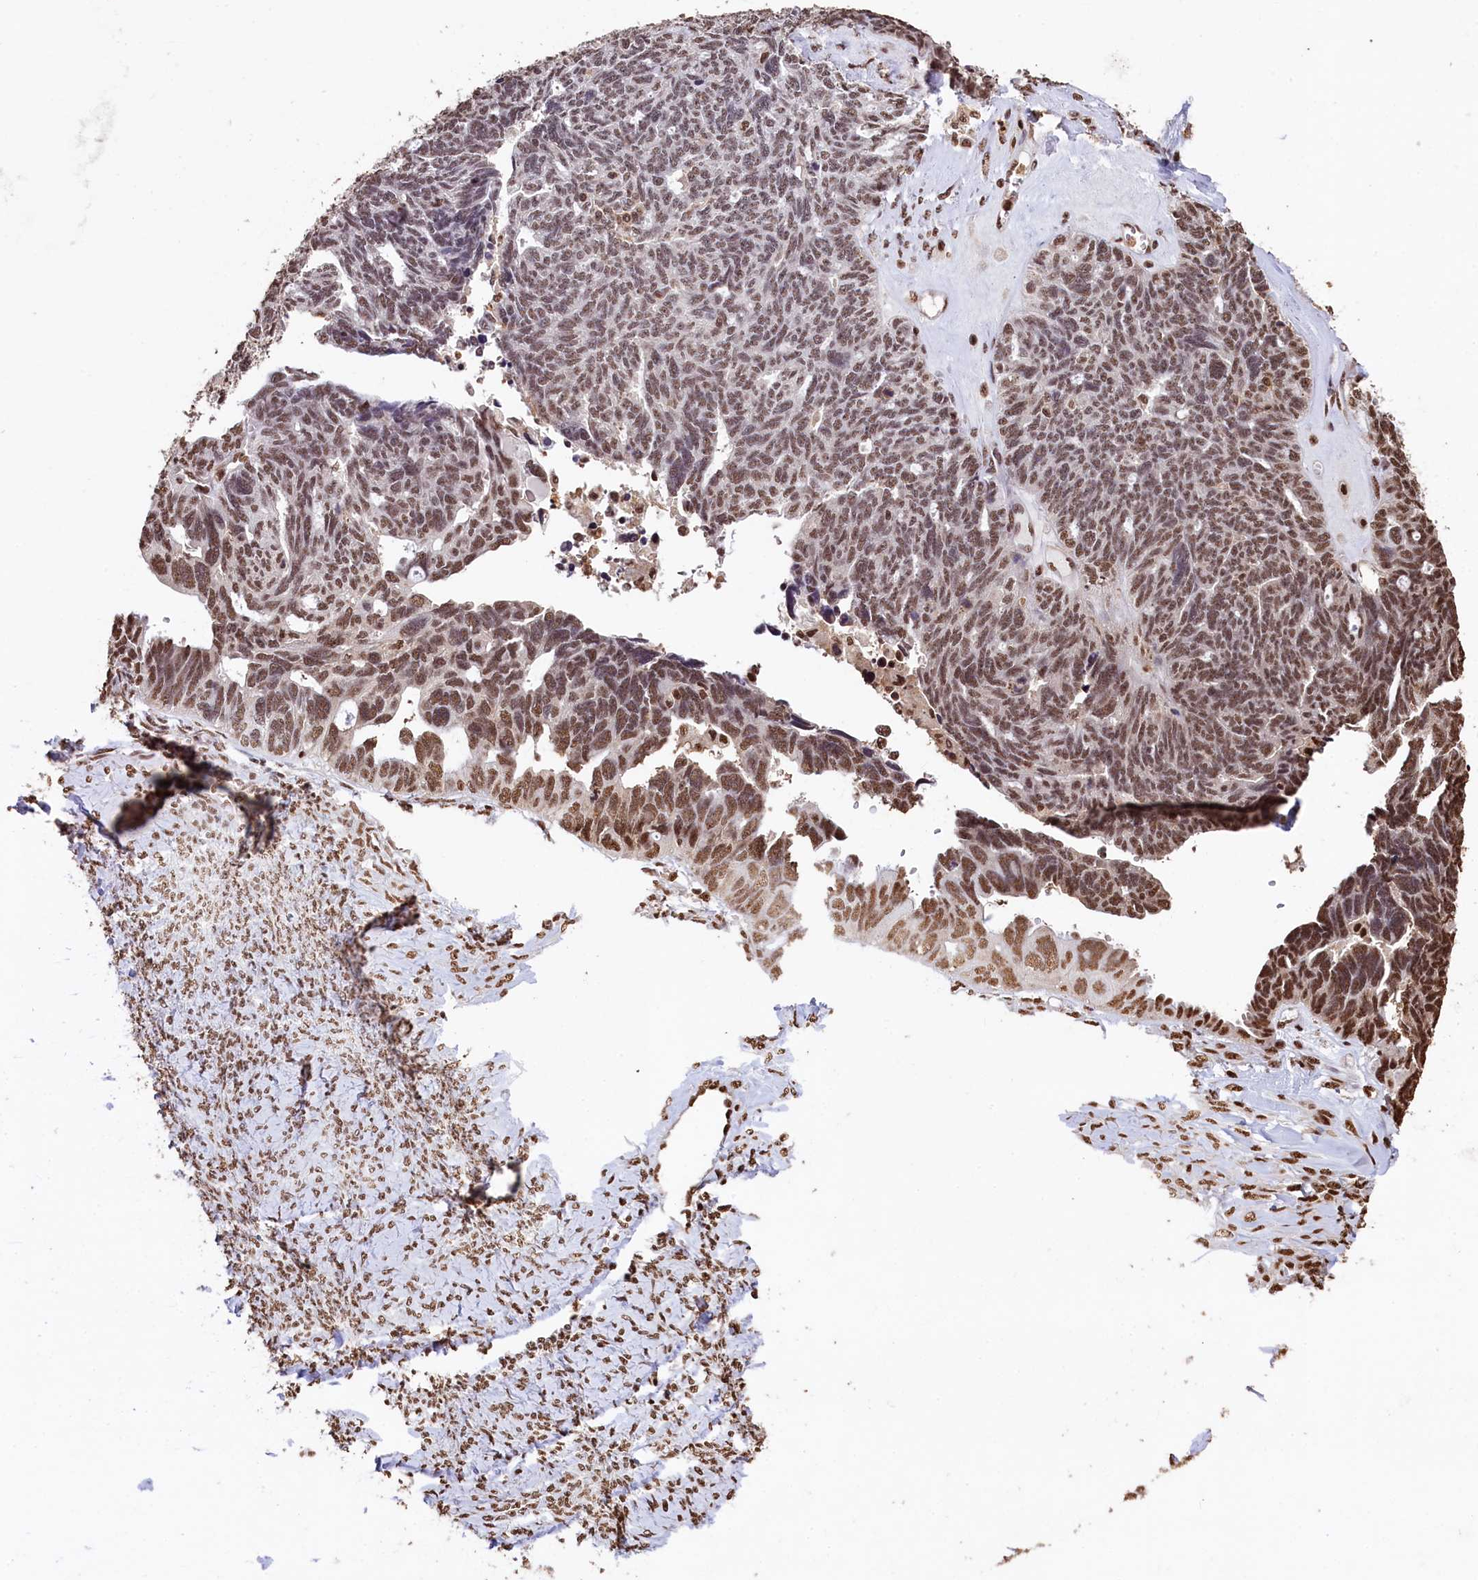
{"staining": {"intensity": "strong", "quantity": "25%-75%", "location": "nuclear"}, "tissue": "ovarian cancer", "cell_type": "Tumor cells", "image_type": "cancer", "snomed": [{"axis": "morphology", "description": "Cystadenocarcinoma, serous, NOS"}, {"axis": "topography", "description": "Ovary"}], "caption": "Immunohistochemical staining of human ovarian serous cystadenocarcinoma displays high levels of strong nuclear expression in about 25%-75% of tumor cells.", "gene": "SNRPD2", "patient": {"sex": "female", "age": 79}}